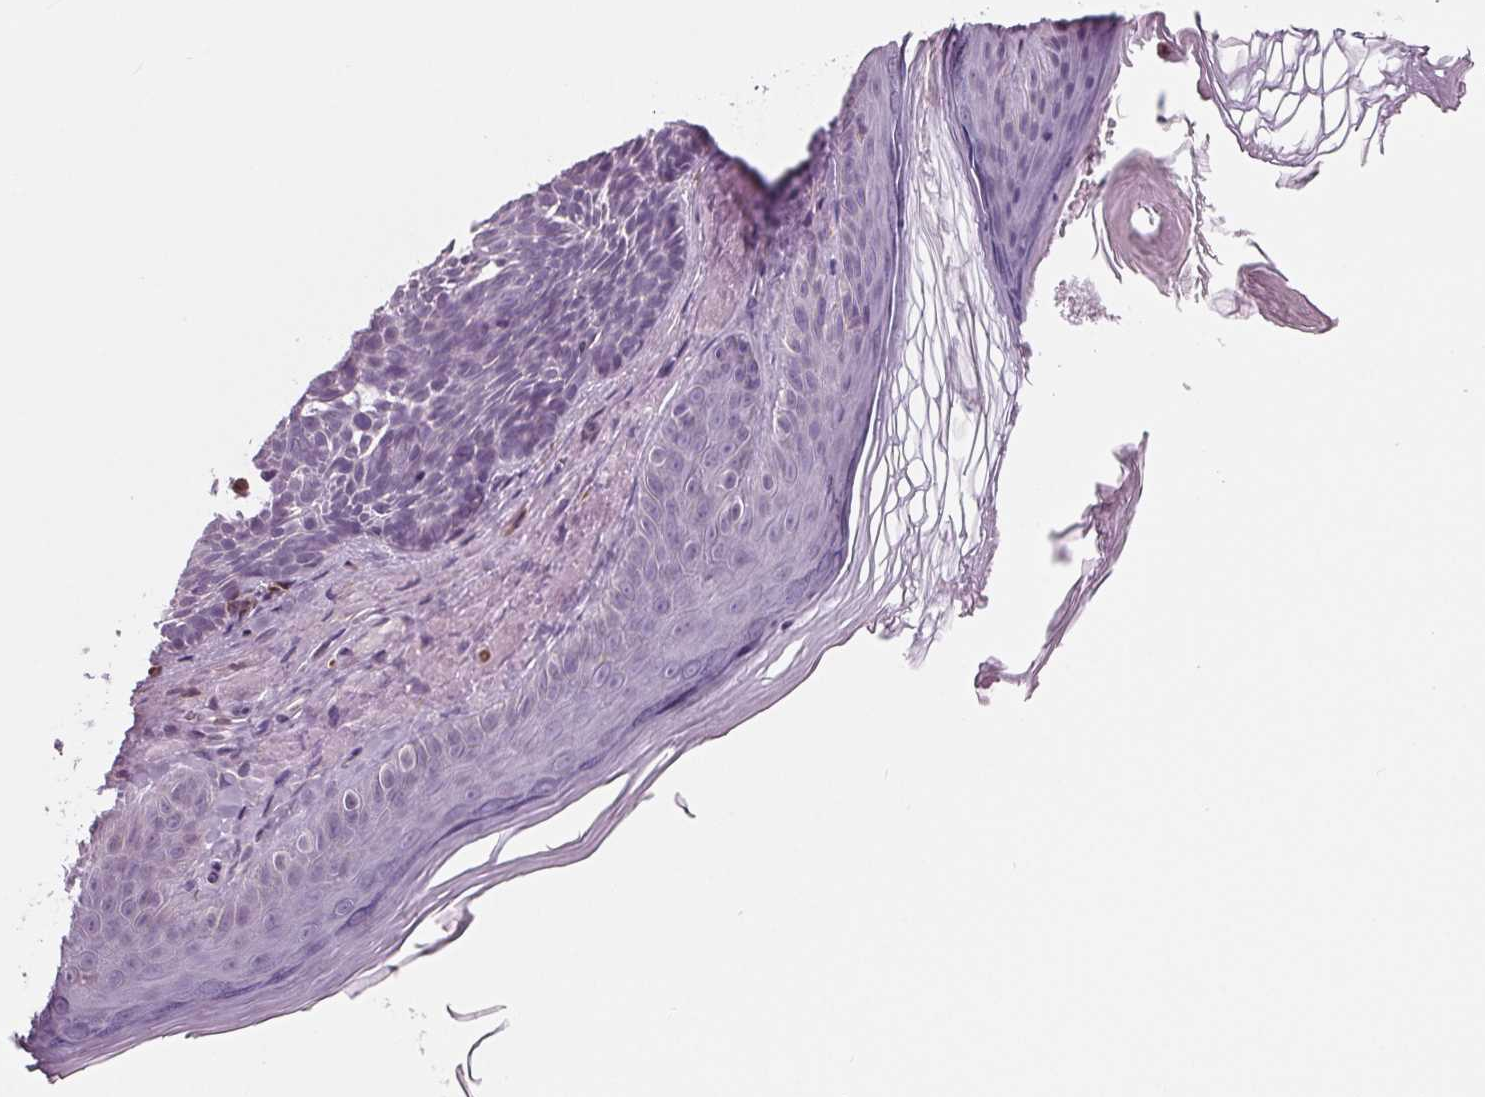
{"staining": {"intensity": "negative", "quantity": "none", "location": "none"}, "tissue": "skin cancer", "cell_type": "Tumor cells", "image_type": "cancer", "snomed": [{"axis": "morphology", "description": "Basal cell carcinoma"}, {"axis": "topography", "description": "Skin"}], "caption": "An immunohistochemistry photomicrograph of skin cancer is shown. There is no staining in tumor cells of skin cancer.", "gene": "ARHGAP25", "patient": {"sex": "male", "age": 81}}